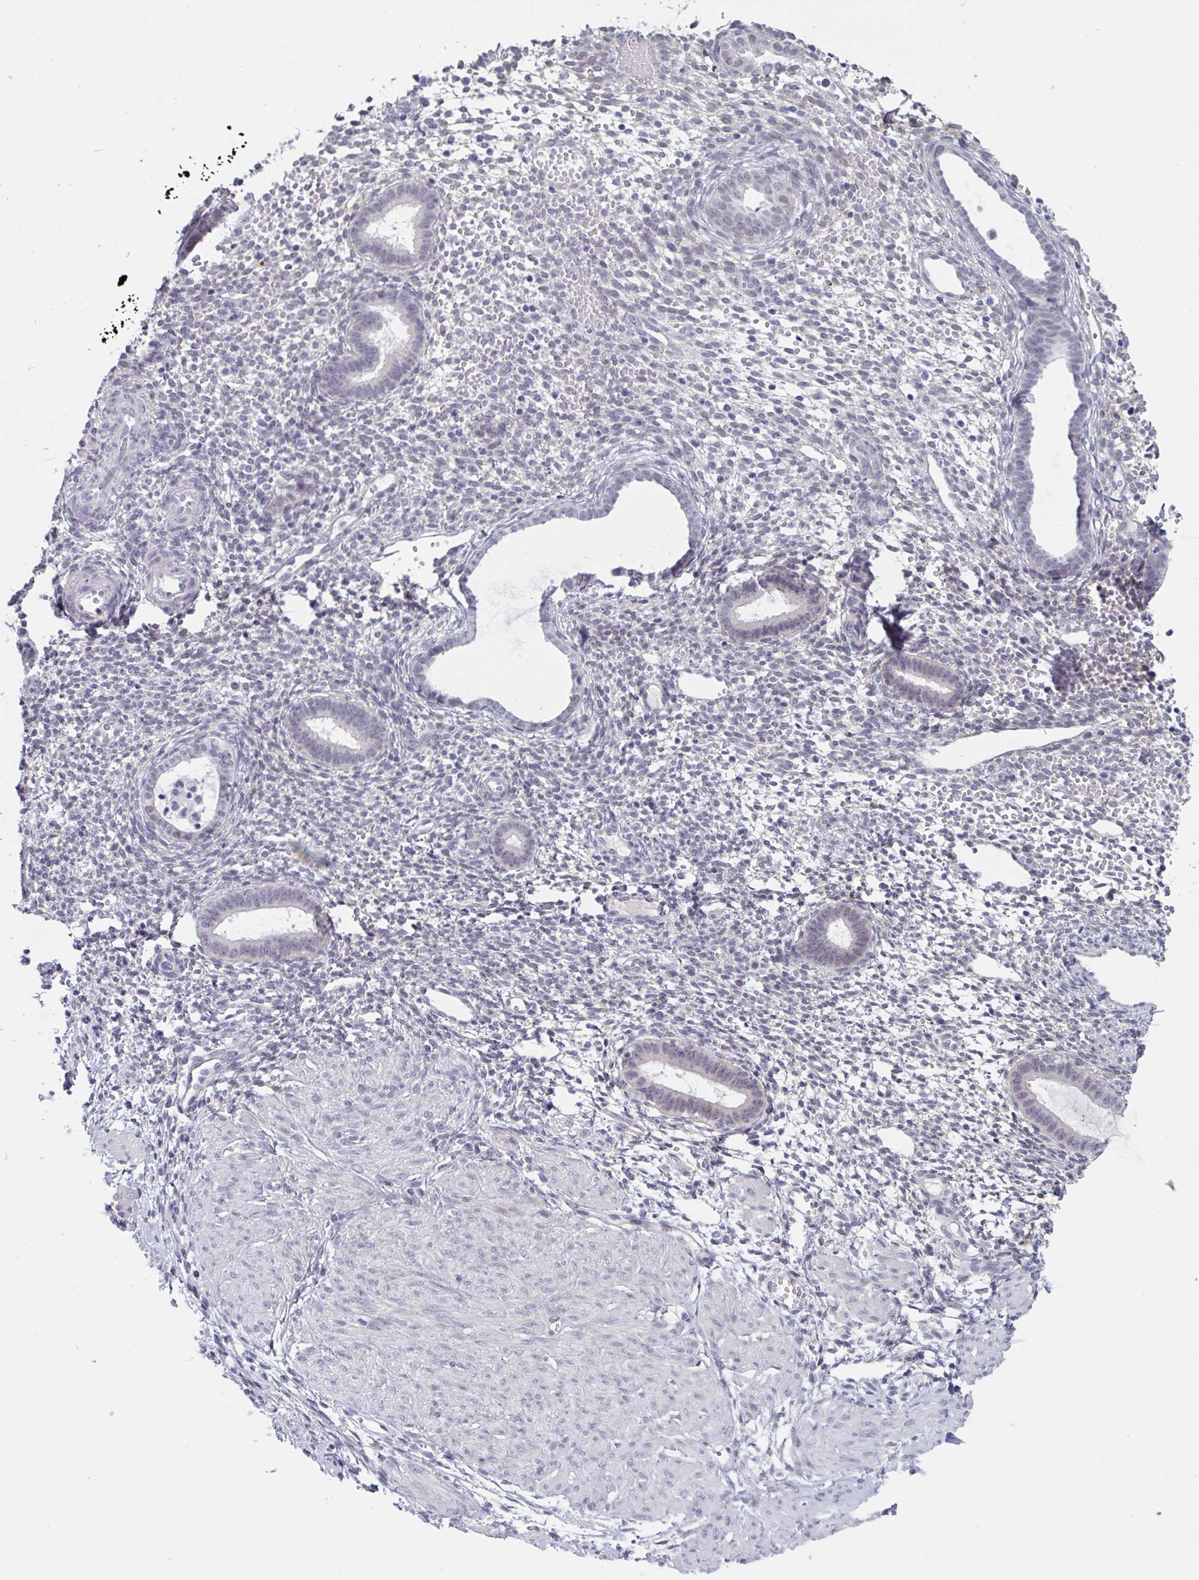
{"staining": {"intensity": "negative", "quantity": "none", "location": "none"}, "tissue": "endometrium", "cell_type": "Cells in endometrial stroma", "image_type": "normal", "snomed": [{"axis": "morphology", "description": "Normal tissue, NOS"}, {"axis": "topography", "description": "Endometrium"}], "caption": "Micrograph shows no protein staining in cells in endometrial stroma of normal endometrium.", "gene": "TCEAL8", "patient": {"sex": "female", "age": 36}}